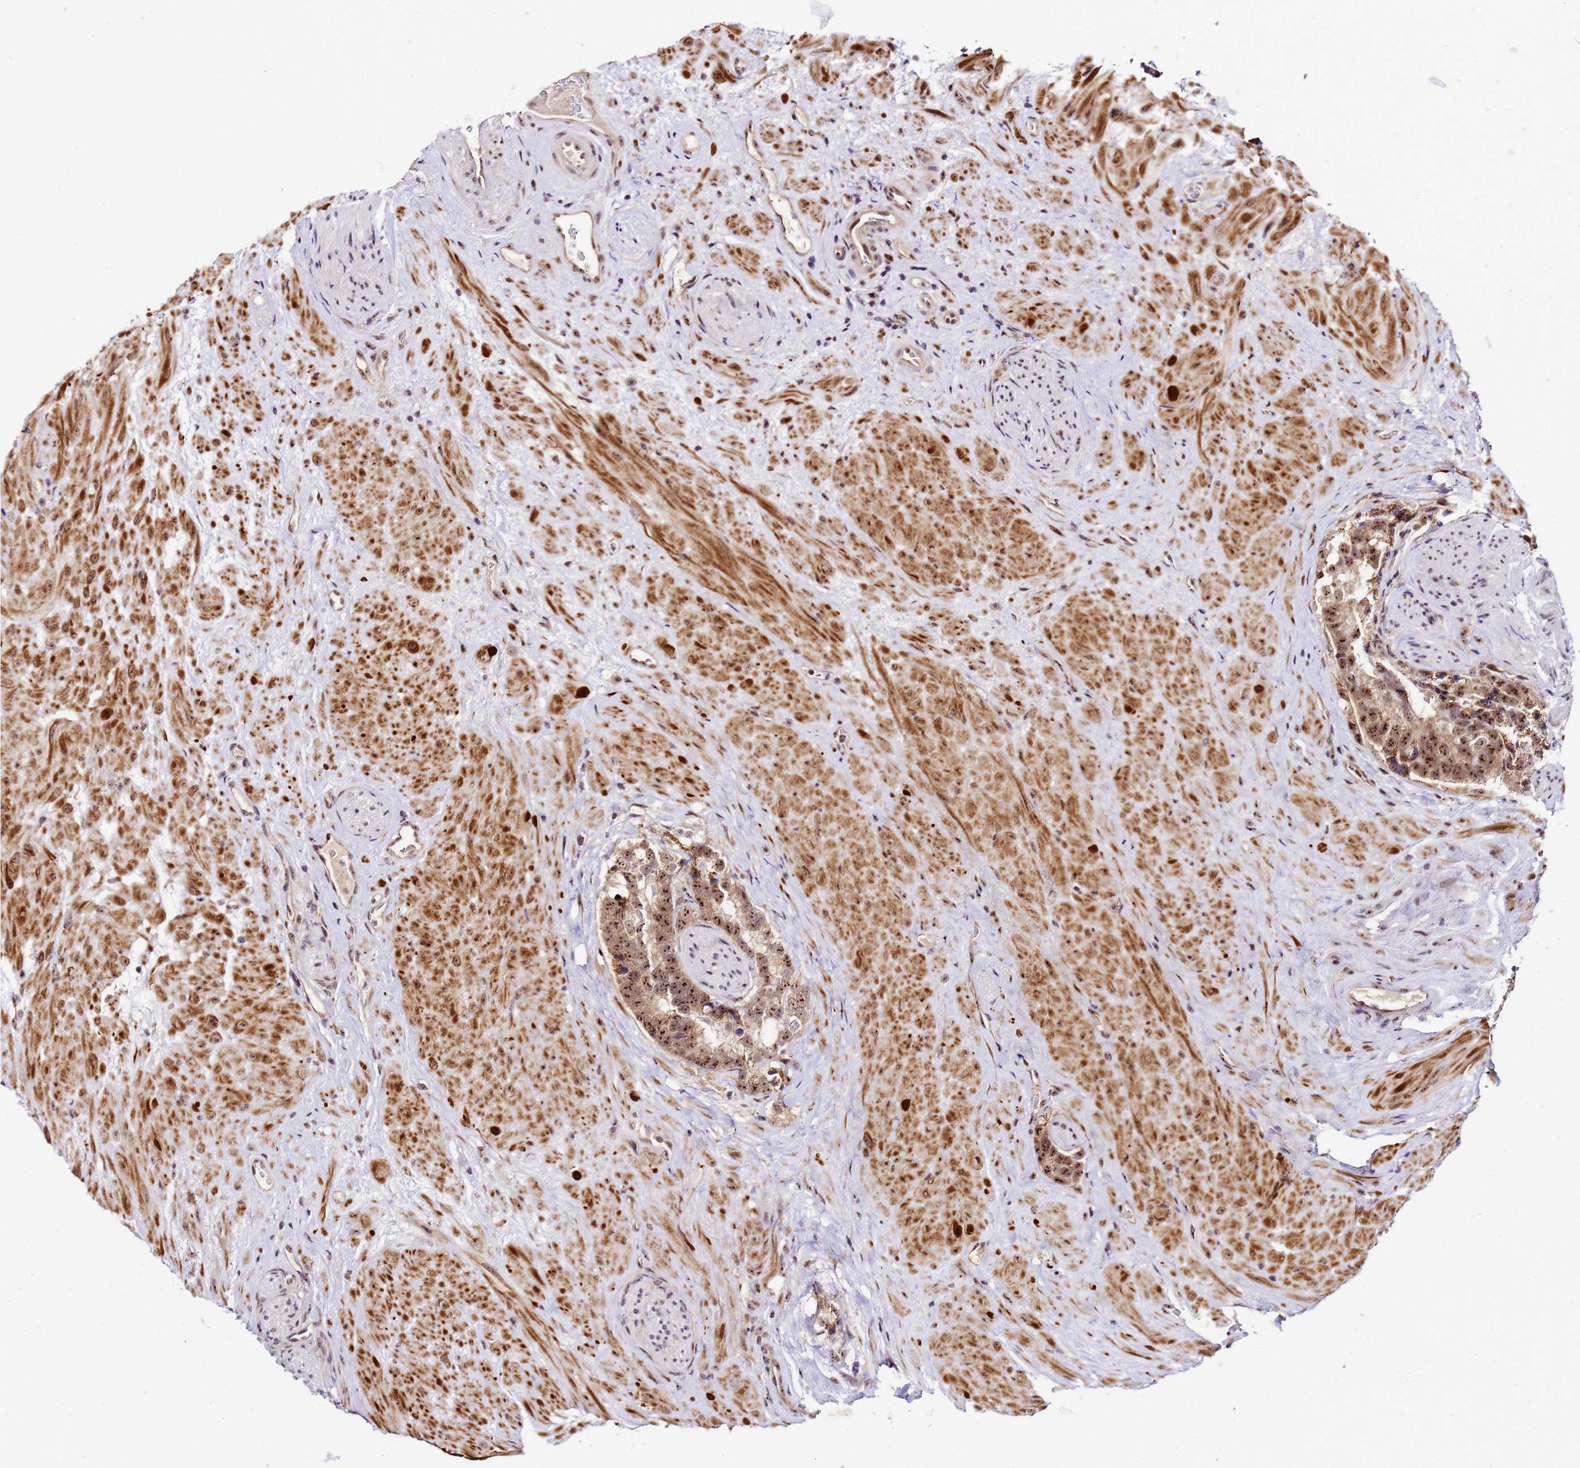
{"staining": {"intensity": "strong", "quantity": ">75%", "location": "nuclear"}, "tissue": "prostate cancer", "cell_type": "Tumor cells", "image_type": "cancer", "snomed": [{"axis": "morphology", "description": "Adenocarcinoma, High grade"}, {"axis": "topography", "description": "Prostate"}], "caption": "A high-resolution photomicrograph shows immunohistochemistry staining of prostate cancer (high-grade adenocarcinoma), which displays strong nuclear staining in about >75% of tumor cells.", "gene": "SLX4IP", "patient": {"sex": "male", "age": 74}}